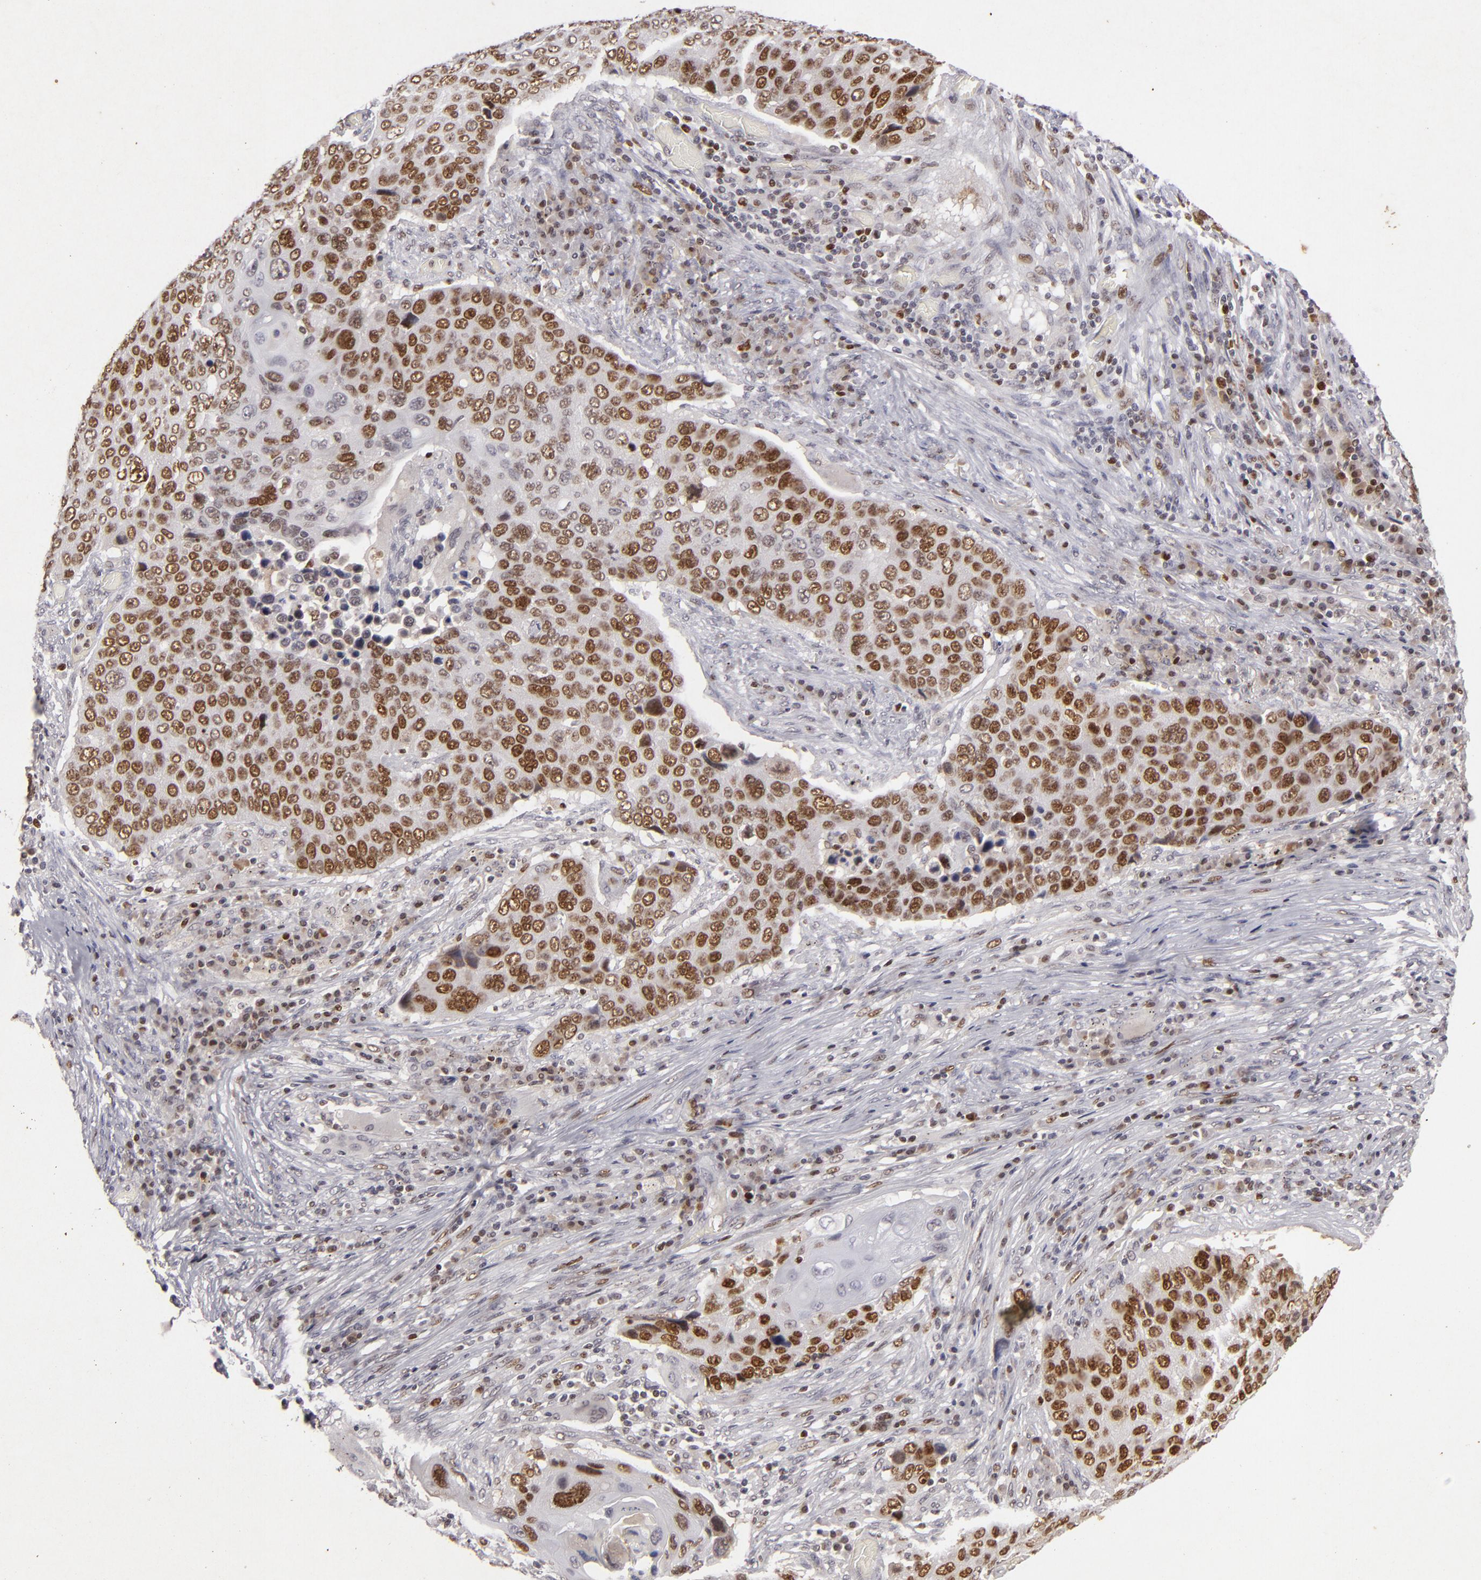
{"staining": {"intensity": "strong", "quantity": ">75%", "location": "nuclear"}, "tissue": "lung cancer", "cell_type": "Tumor cells", "image_type": "cancer", "snomed": [{"axis": "morphology", "description": "Squamous cell carcinoma, NOS"}, {"axis": "topography", "description": "Lung"}], "caption": "Immunohistochemical staining of lung cancer demonstrates high levels of strong nuclear positivity in about >75% of tumor cells.", "gene": "FEN1", "patient": {"sex": "male", "age": 68}}